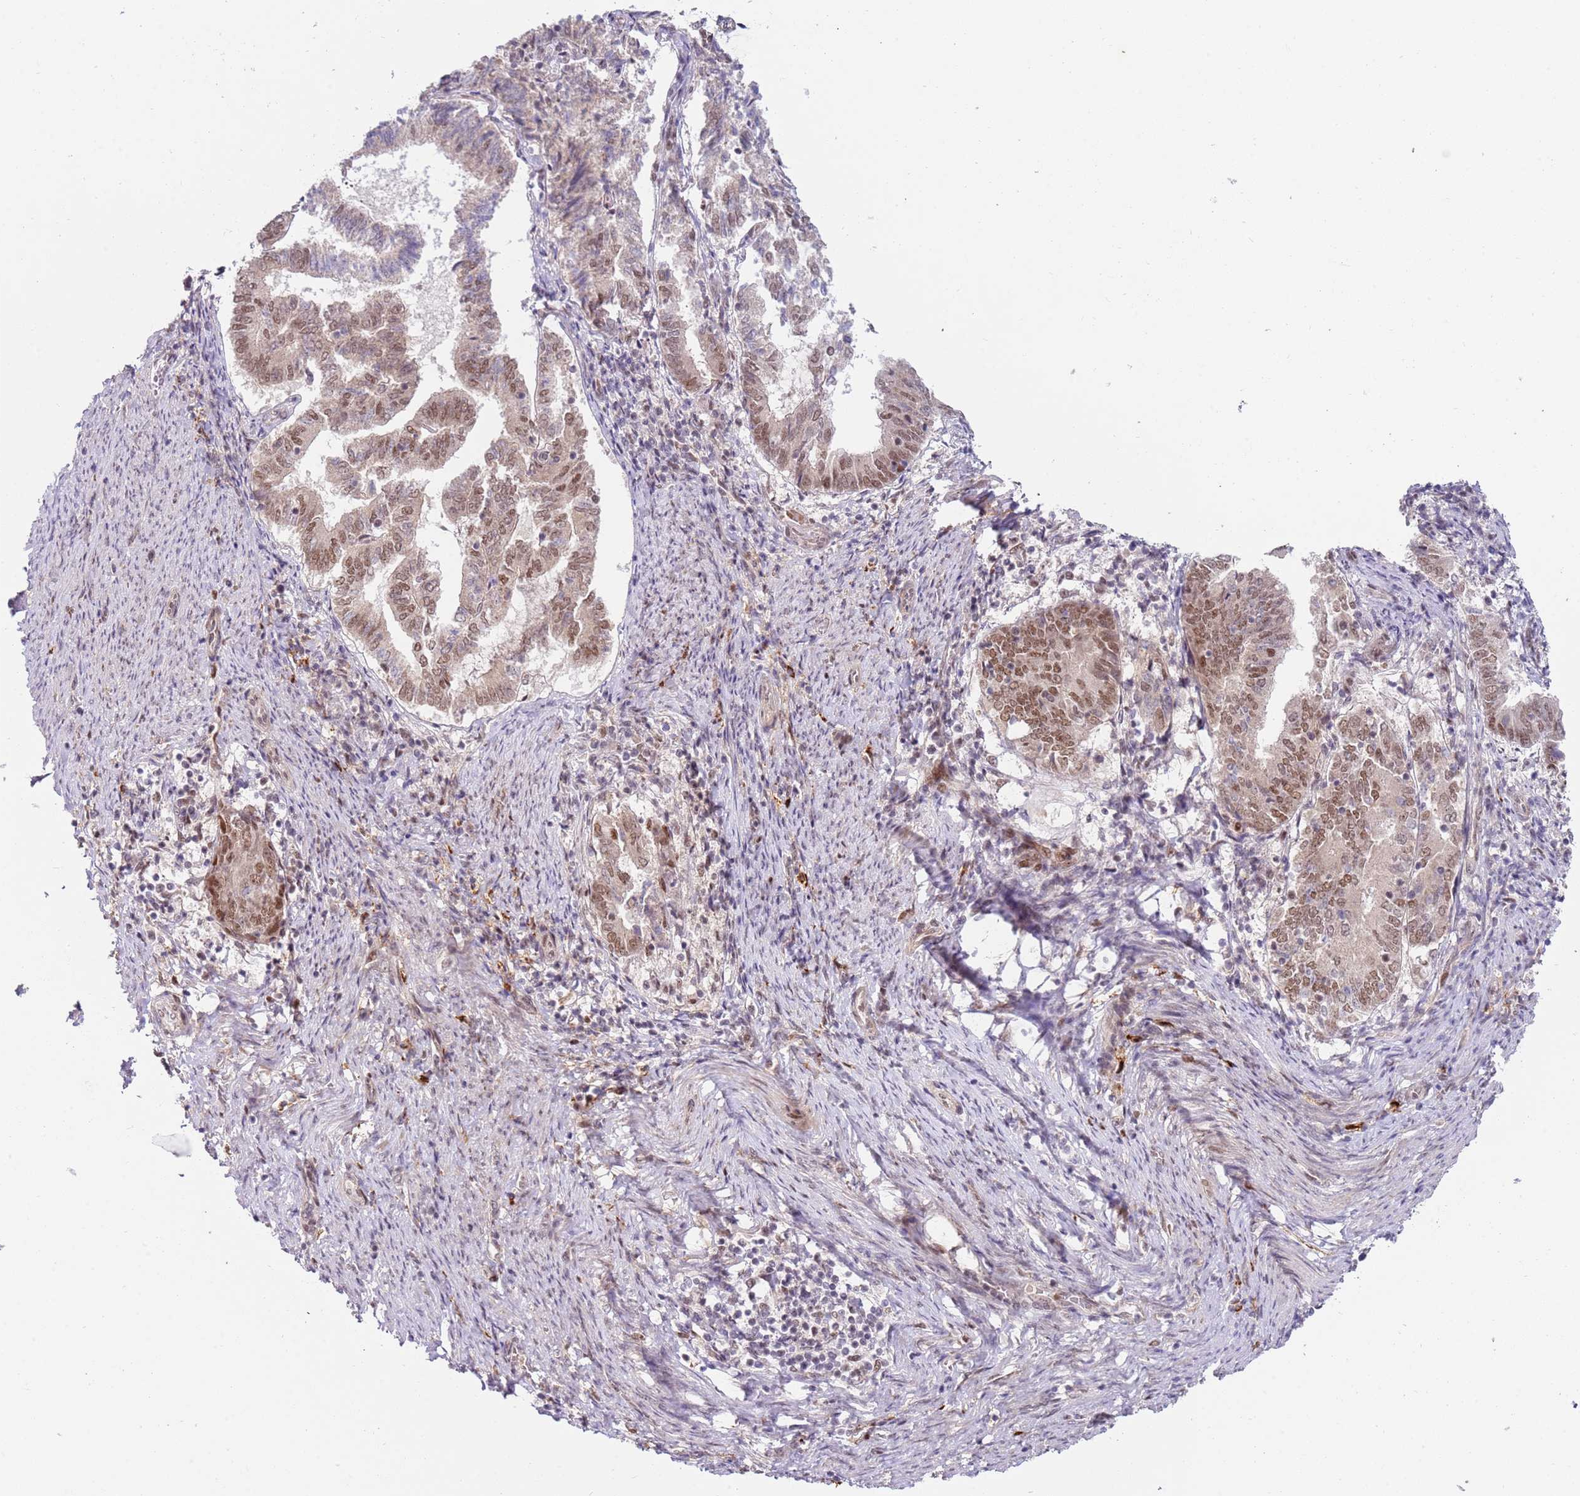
{"staining": {"intensity": "moderate", "quantity": ">75%", "location": "nuclear"}, "tissue": "endometrial cancer", "cell_type": "Tumor cells", "image_type": "cancer", "snomed": [{"axis": "morphology", "description": "Adenocarcinoma, NOS"}, {"axis": "topography", "description": "Endometrium"}], "caption": "Protein staining by immunohistochemistry exhibits moderate nuclear expression in approximately >75% of tumor cells in endometrial cancer.", "gene": "LGALSL", "patient": {"sex": "female", "age": 80}}